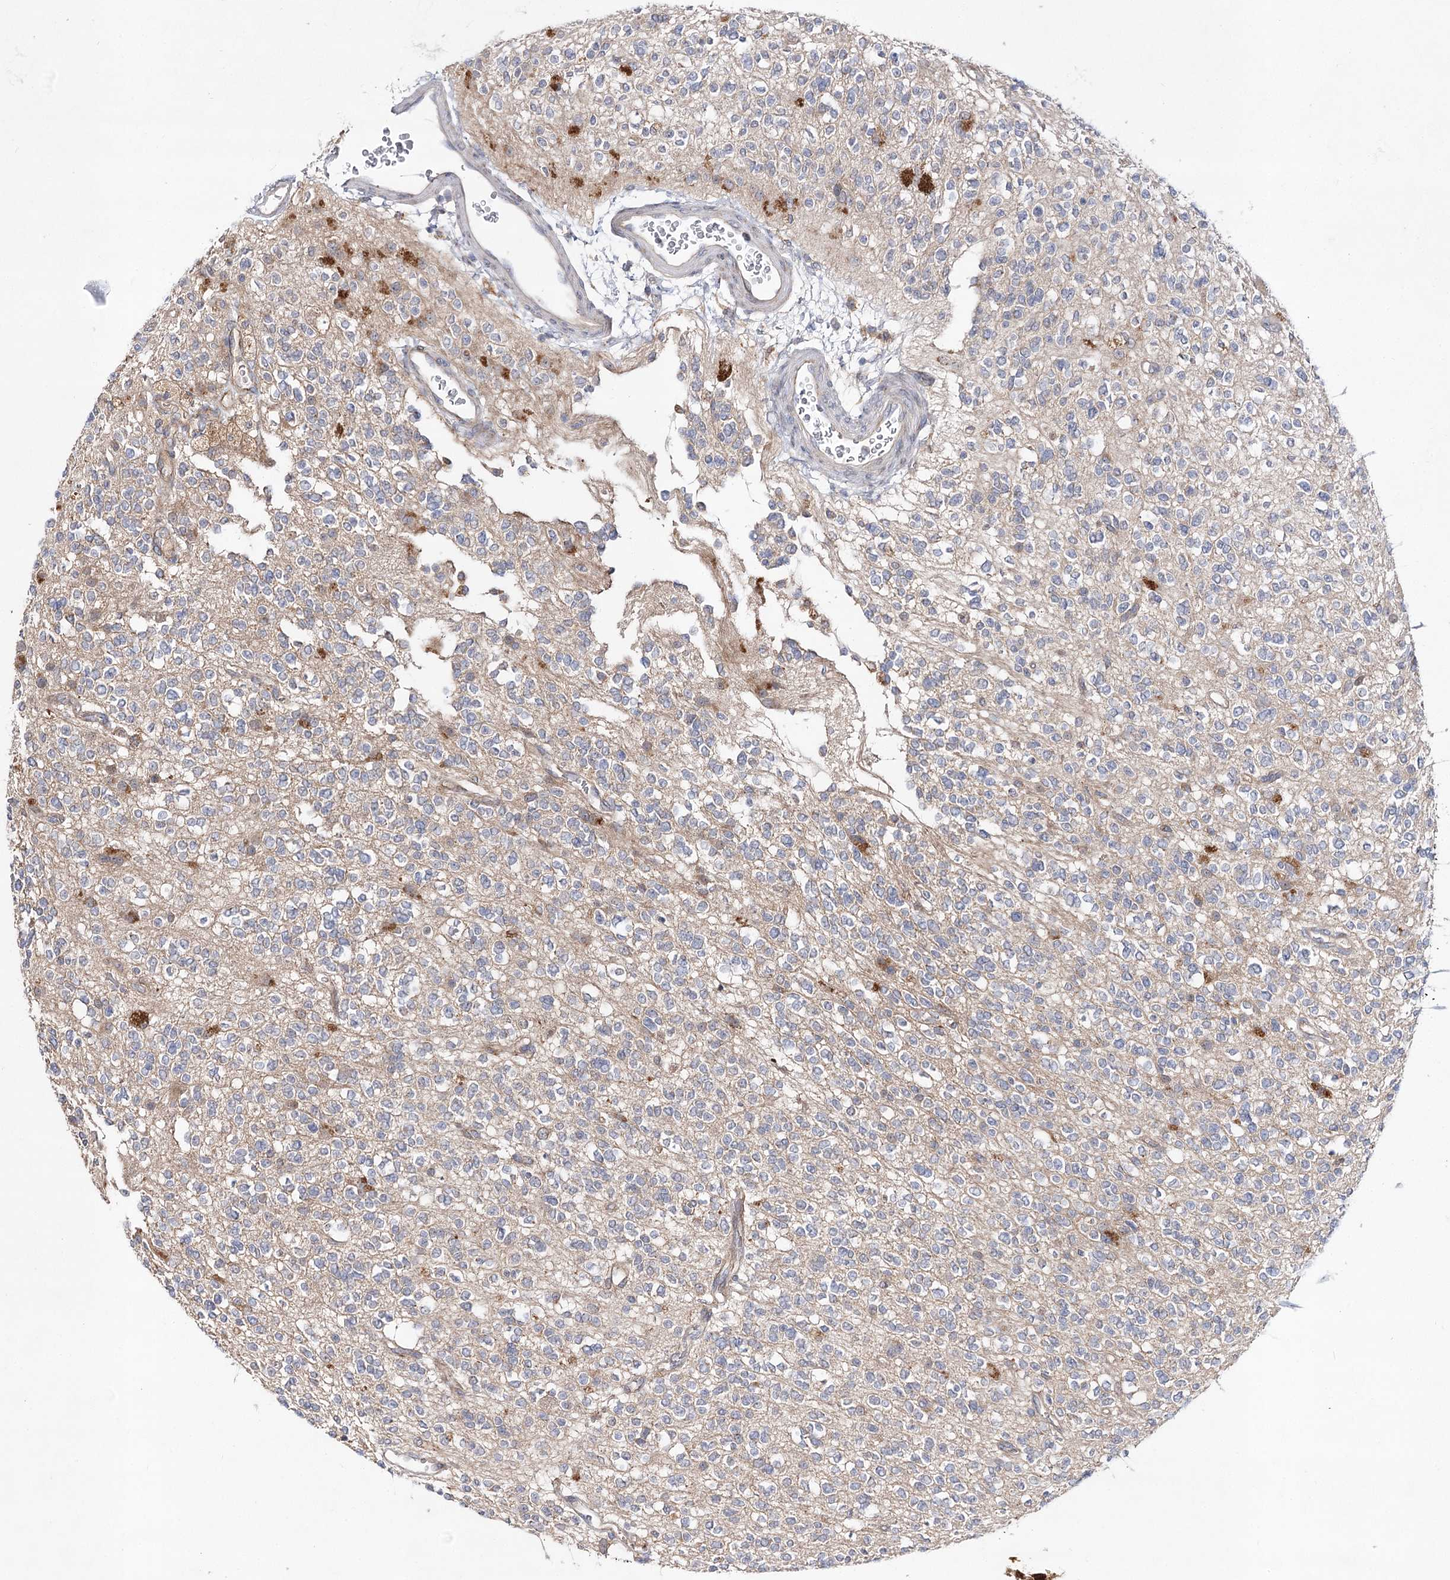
{"staining": {"intensity": "negative", "quantity": "none", "location": "none"}, "tissue": "glioma", "cell_type": "Tumor cells", "image_type": "cancer", "snomed": [{"axis": "morphology", "description": "Glioma, malignant, High grade"}, {"axis": "topography", "description": "Brain"}], "caption": "High magnification brightfield microscopy of malignant high-grade glioma stained with DAB (brown) and counterstained with hematoxylin (blue): tumor cells show no significant expression.", "gene": "ARHGAP32", "patient": {"sex": "male", "age": 34}}